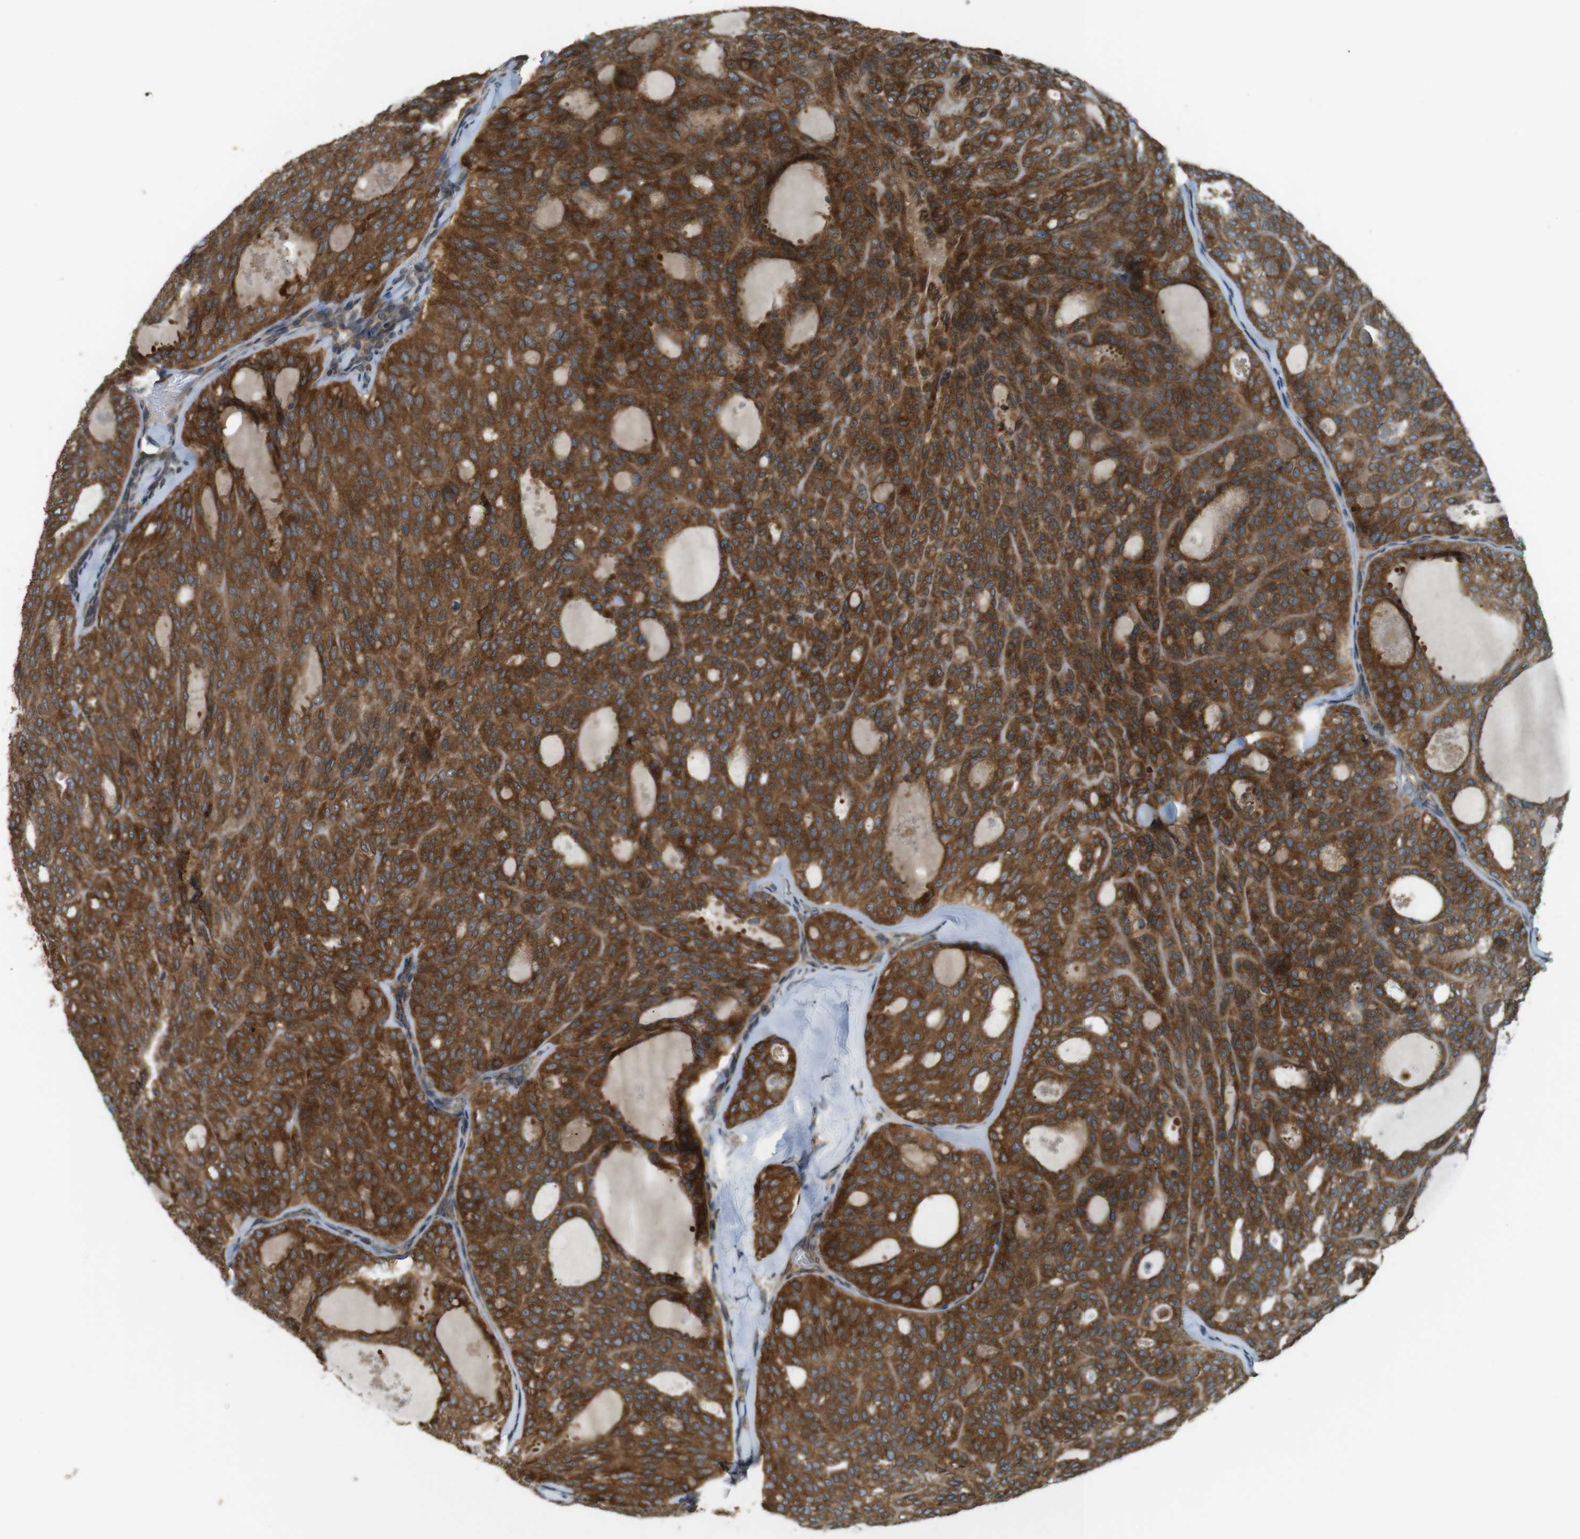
{"staining": {"intensity": "strong", "quantity": ">75%", "location": "cytoplasmic/membranous"}, "tissue": "thyroid cancer", "cell_type": "Tumor cells", "image_type": "cancer", "snomed": [{"axis": "morphology", "description": "Follicular adenoma carcinoma, NOS"}, {"axis": "topography", "description": "Thyroid gland"}], "caption": "The immunohistochemical stain highlights strong cytoplasmic/membranous staining in tumor cells of thyroid follicular adenoma carcinoma tissue. (DAB (3,3'-diaminobenzidine) IHC with brightfield microscopy, high magnification).", "gene": "TMED4", "patient": {"sex": "male", "age": 75}}